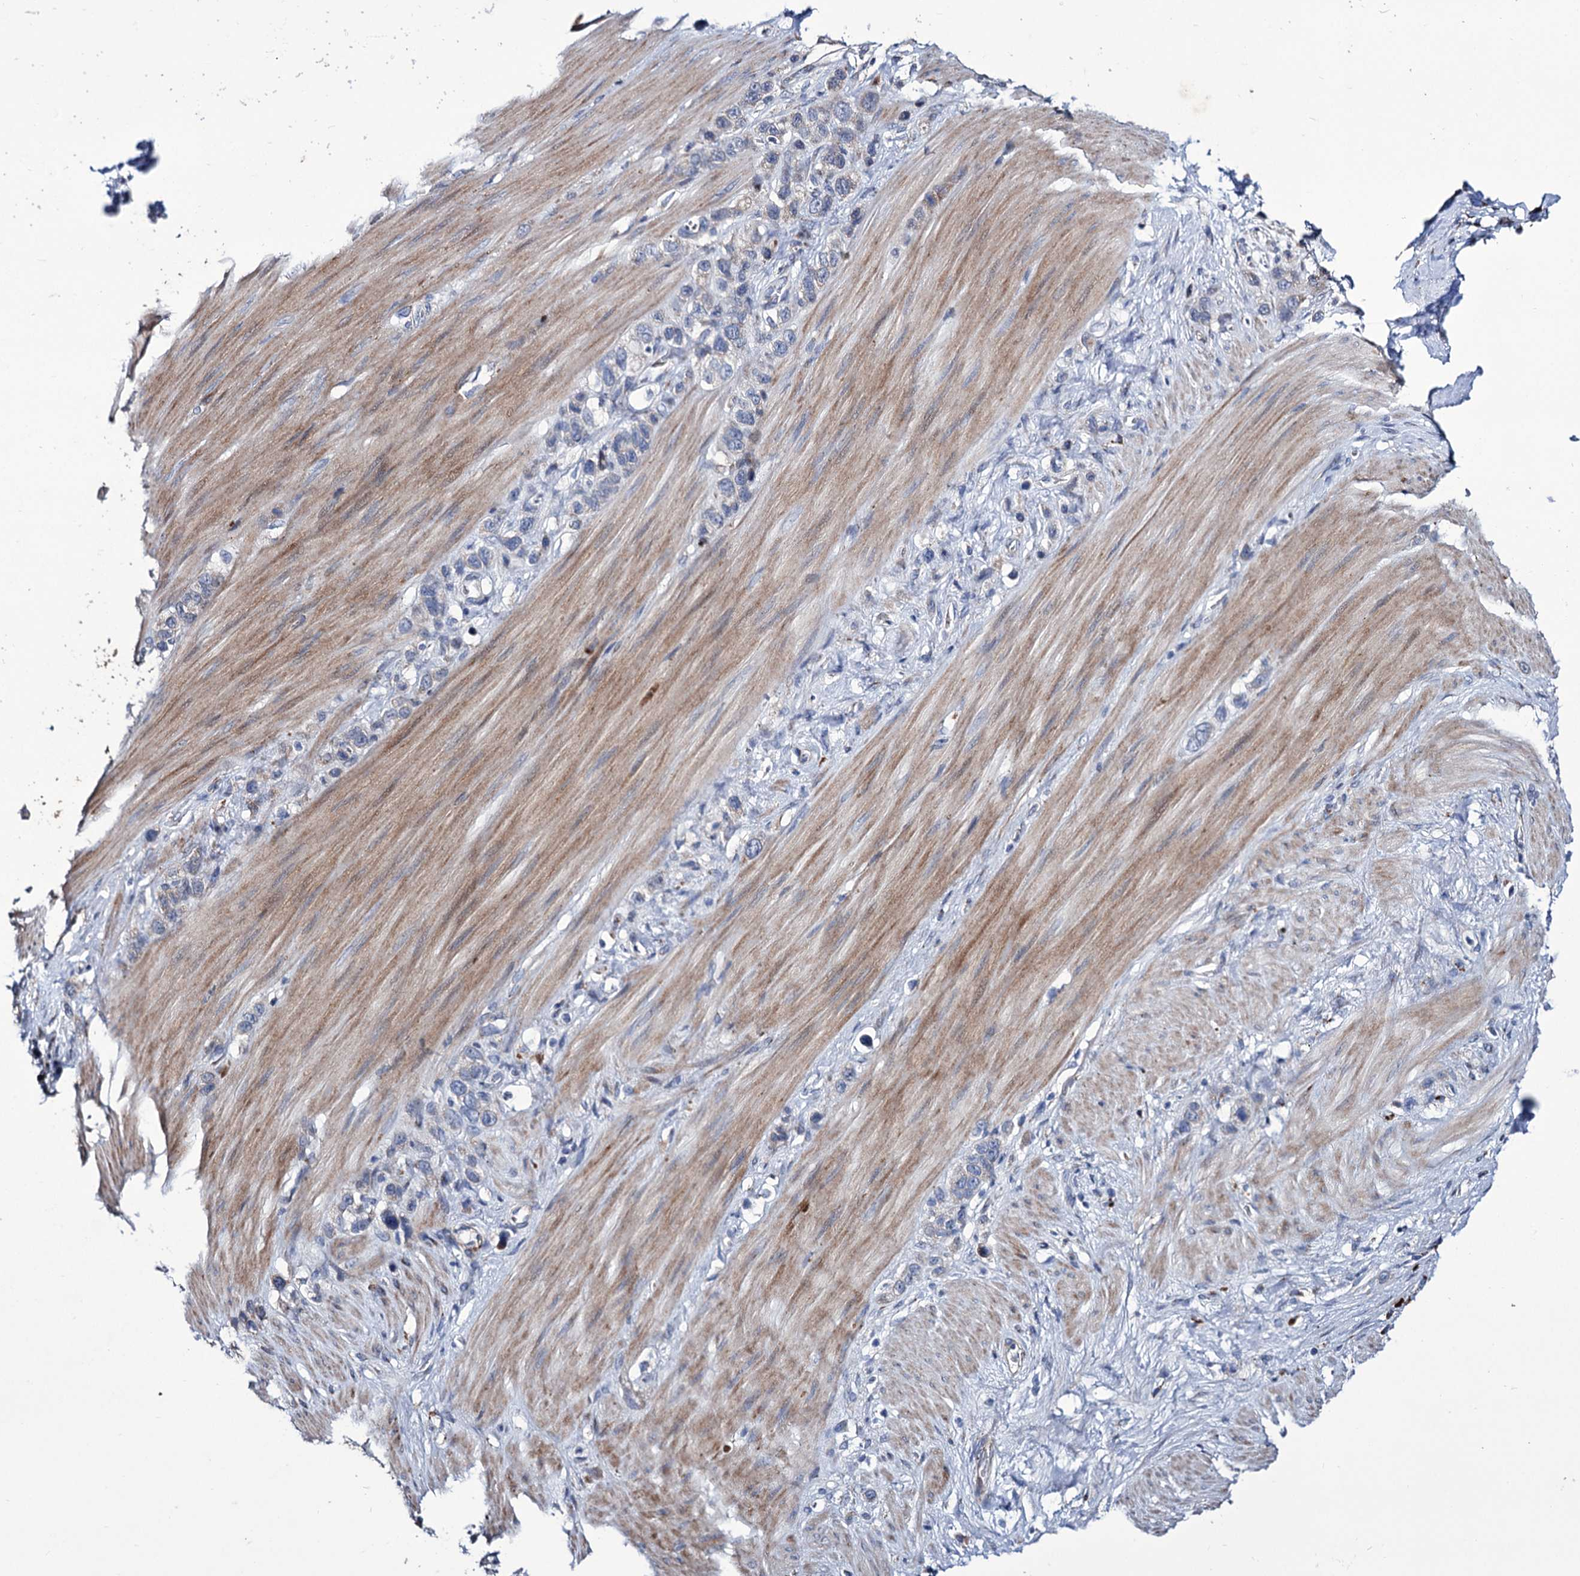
{"staining": {"intensity": "negative", "quantity": "none", "location": "none"}, "tissue": "stomach cancer", "cell_type": "Tumor cells", "image_type": "cancer", "snomed": [{"axis": "morphology", "description": "Adenocarcinoma, NOS"}, {"axis": "morphology", "description": "Adenocarcinoma, High grade"}, {"axis": "topography", "description": "Stomach, upper"}, {"axis": "topography", "description": "Stomach, lower"}], "caption": "DAB immunohistochemical staining of human stomach high-grade adenocarcinoma shows no significant staining in tumor cells. (DAB (3,3'-diaminobenzidine) IHC with hematoxylin counter stain).", "gene": "TUBGCP5", "patient": {"sex": "female", "age": 65}}